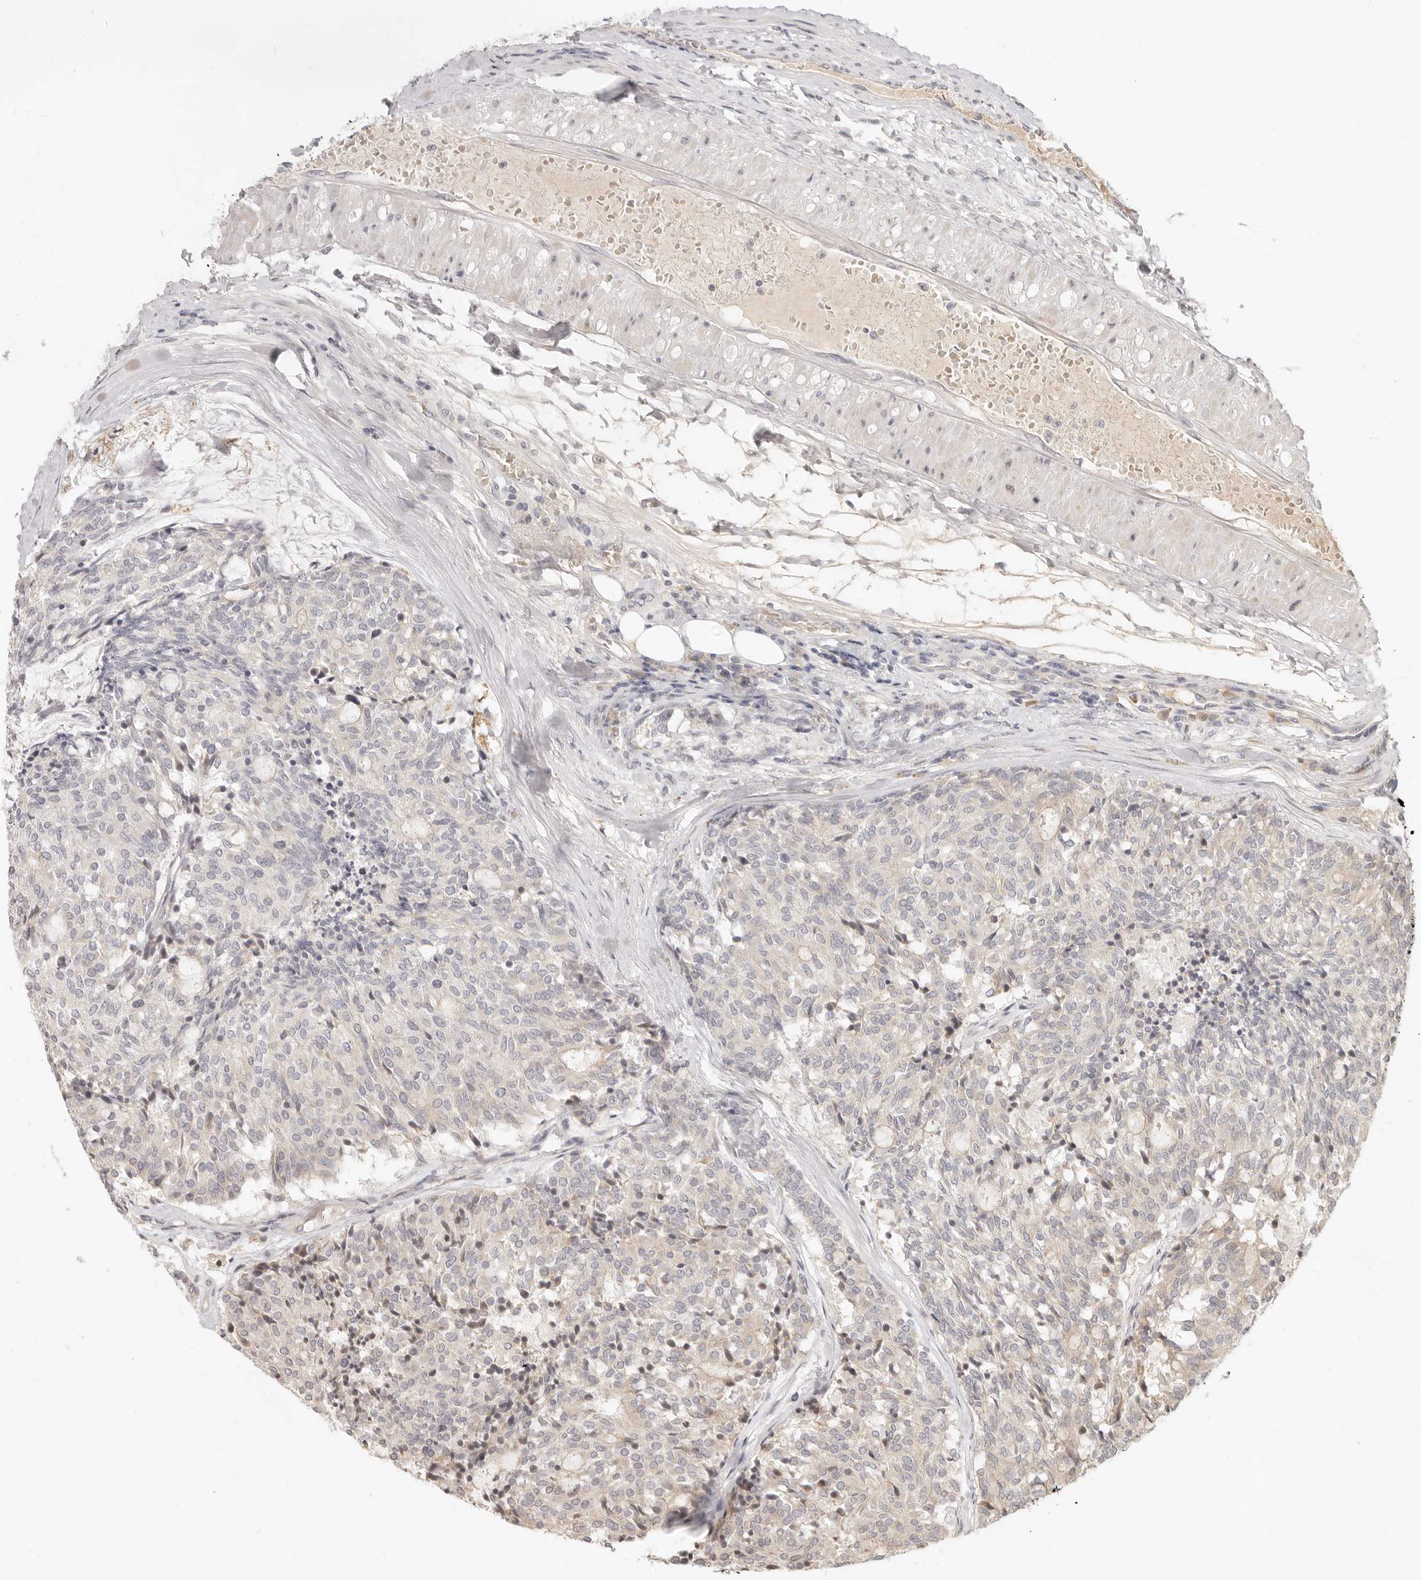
{"staining": {"intensity": "negative", "quantity": "none", "location": "none"}, "tissue": "carcinoid", "cell_type": "Tumor cells", "image_type": "cancer", "snomed": [{"axis": "morphology", "description": "Carcinoid, malignant, NOS"}, {"axis": "topography", "description": "Pancreas"}], "caption": "High magnification brightfield microscopy of carcinoid stained with DAB (brown) and counterstained with hematoxylin (blue): tumor cells show no significant staining.", "gene": "UBXN11", "patient": {"sex": "female", "age": 54}}